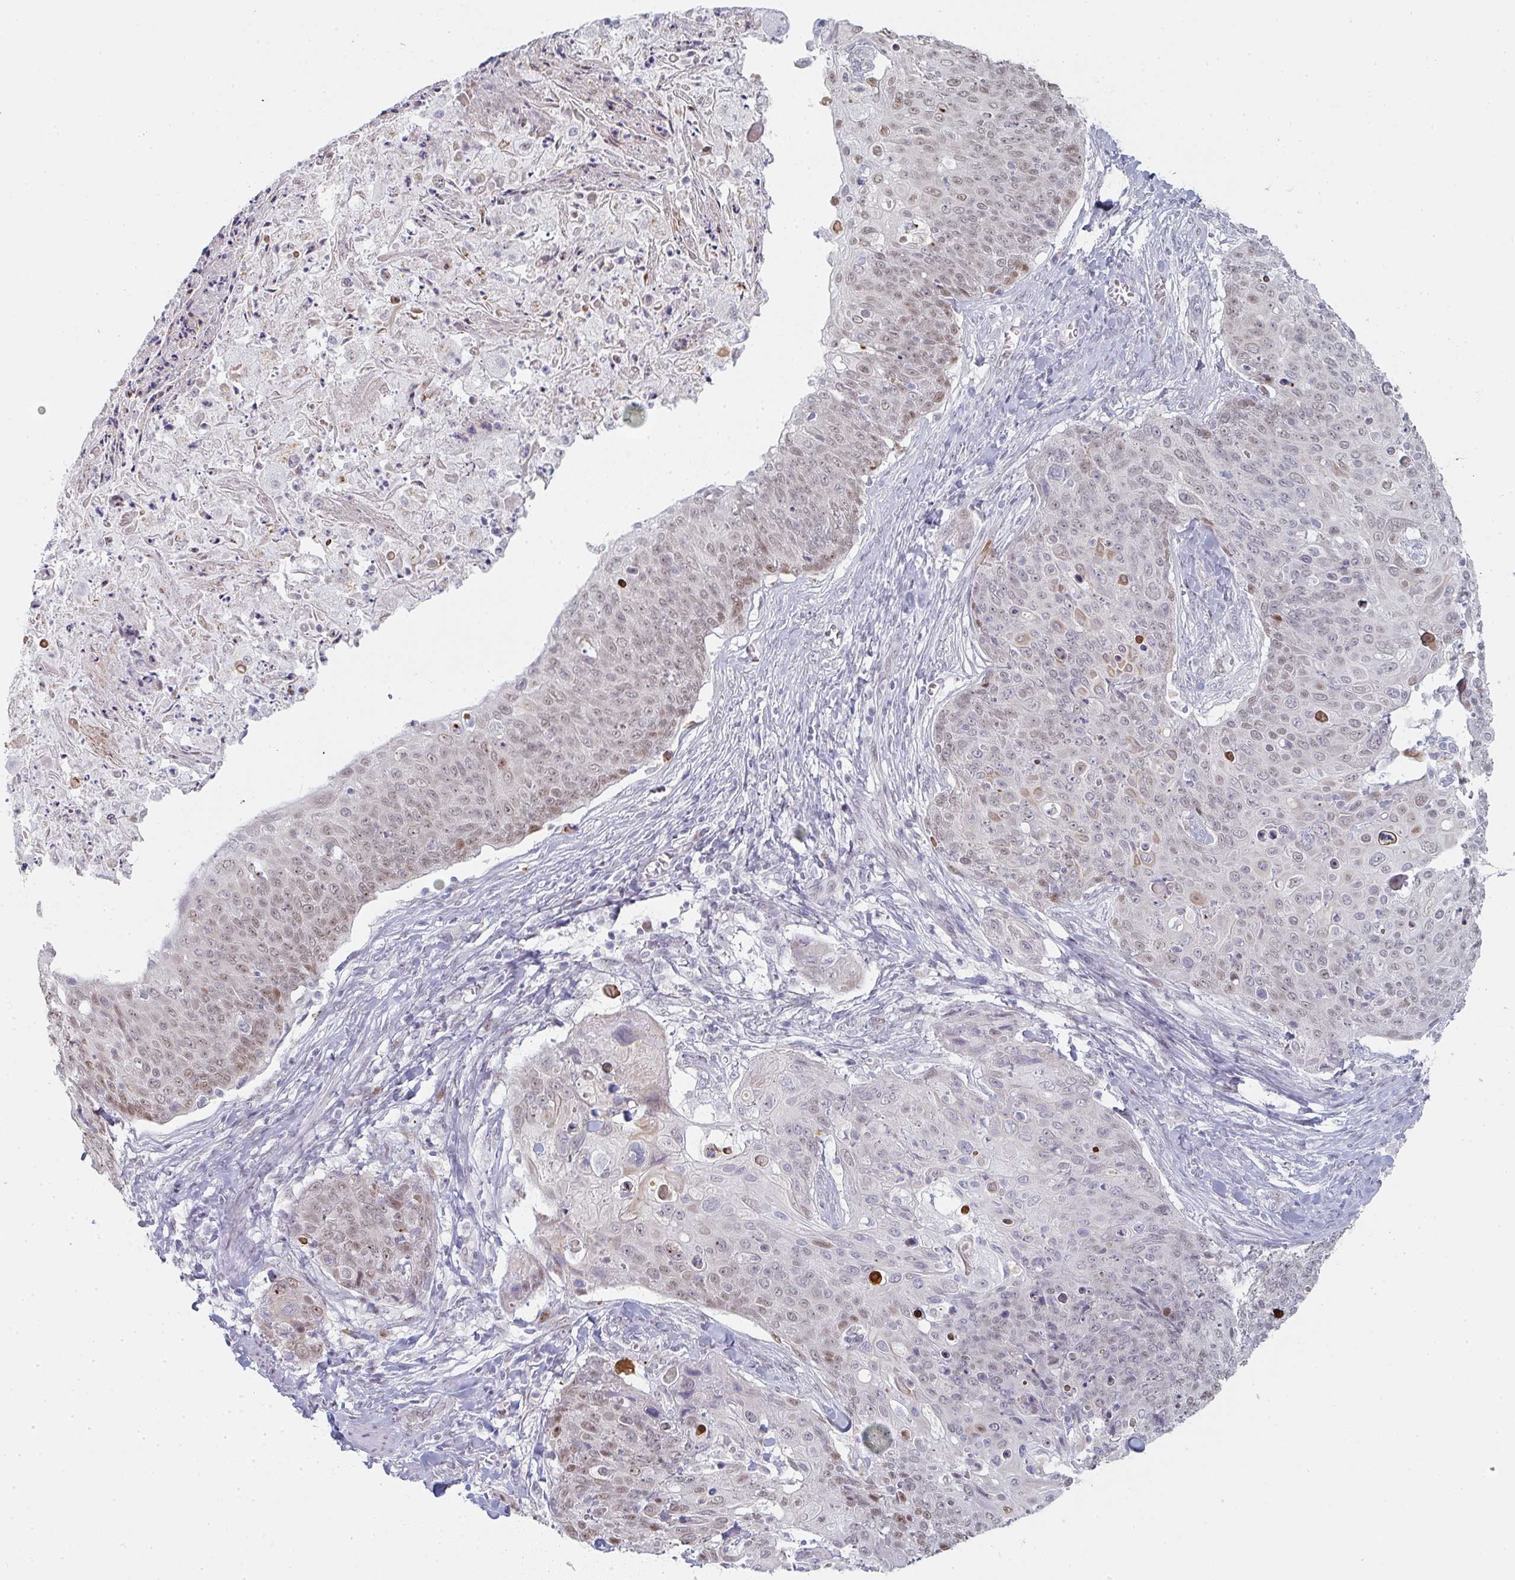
{"staining": {"intensity": "moderate", "quantity": "25%-75%", "location": "nuclear"}, "tissue": "skin cancer", "cell_type": "Tumor cells", "image_type": "cancer", "snomed": [{"axis": "morphology", "description": "Squamous cell carcinoma, NOS"}, {"axis": "topography", "description": "Skin"}, {"axis": "topography", "description": "Vulva"}], "caption": "A brown stain shows moderate nuclear staining of a protein in human skin squamous cell carcinoma tumor cells.", "gene": "POU2AF2", "patient": {"sex": "female", "age": 85}}